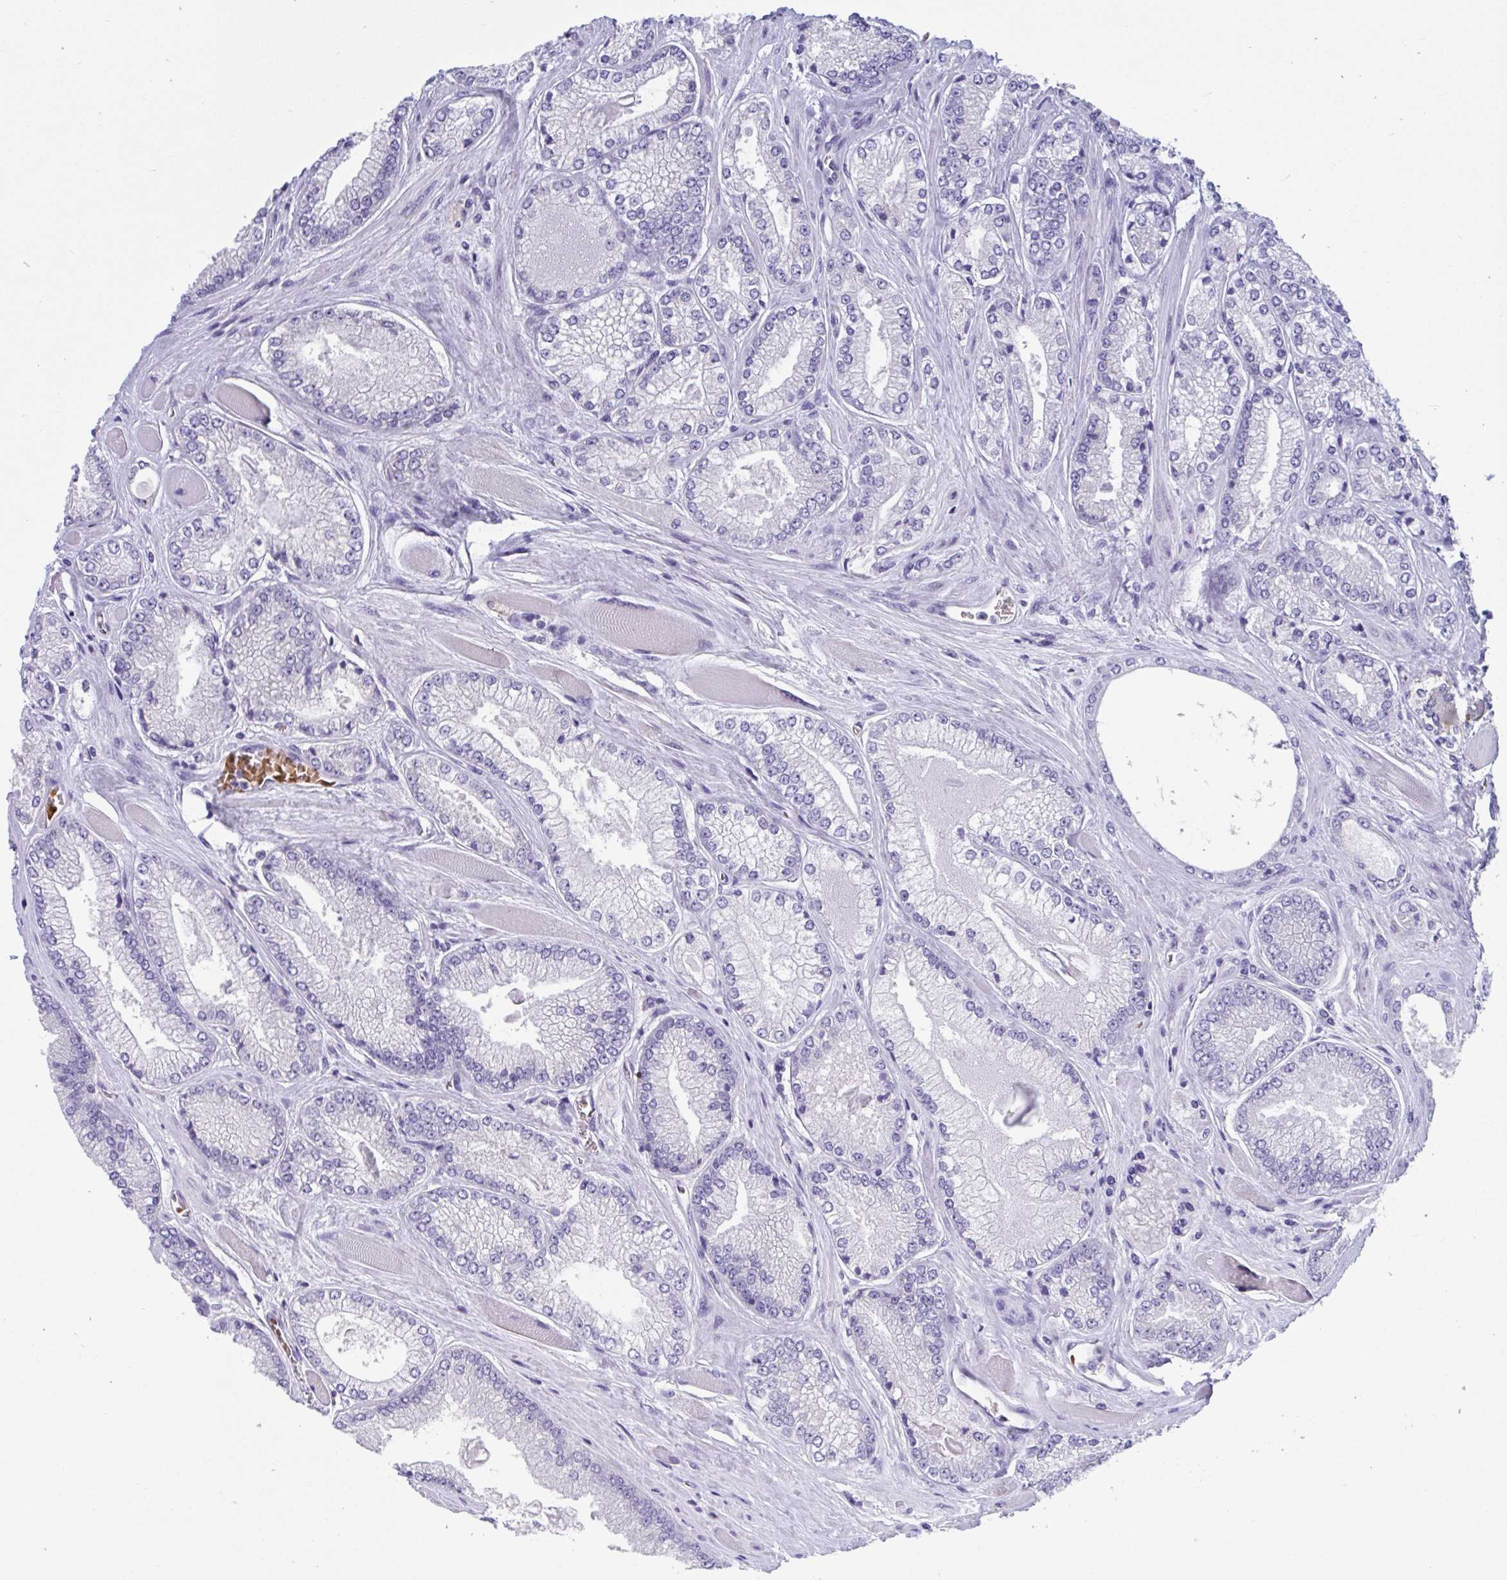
{"staining": {"intensity": "negative", "quantity": "none", "location": "none"}, "tissue": "prostate cancer", "cell_type": "Tumor cells", "image_type": "cancer", "snomed": [{"axis": "morphology", "description": "Adenocarcinoma, Low grade"}, {"axis": "topography", "description": "Prostate"}], "caption": "Tumor cells show no significant protein staining in prostate cancer (adenocarcinoma (low-grade)). (DAB (3,3'-diaminobenzidine) immunohistochemistry (IHC) with hematoxylin counter stain).", "gene": "TTC30B", "patient": {"sex": "male", "age": 67}}